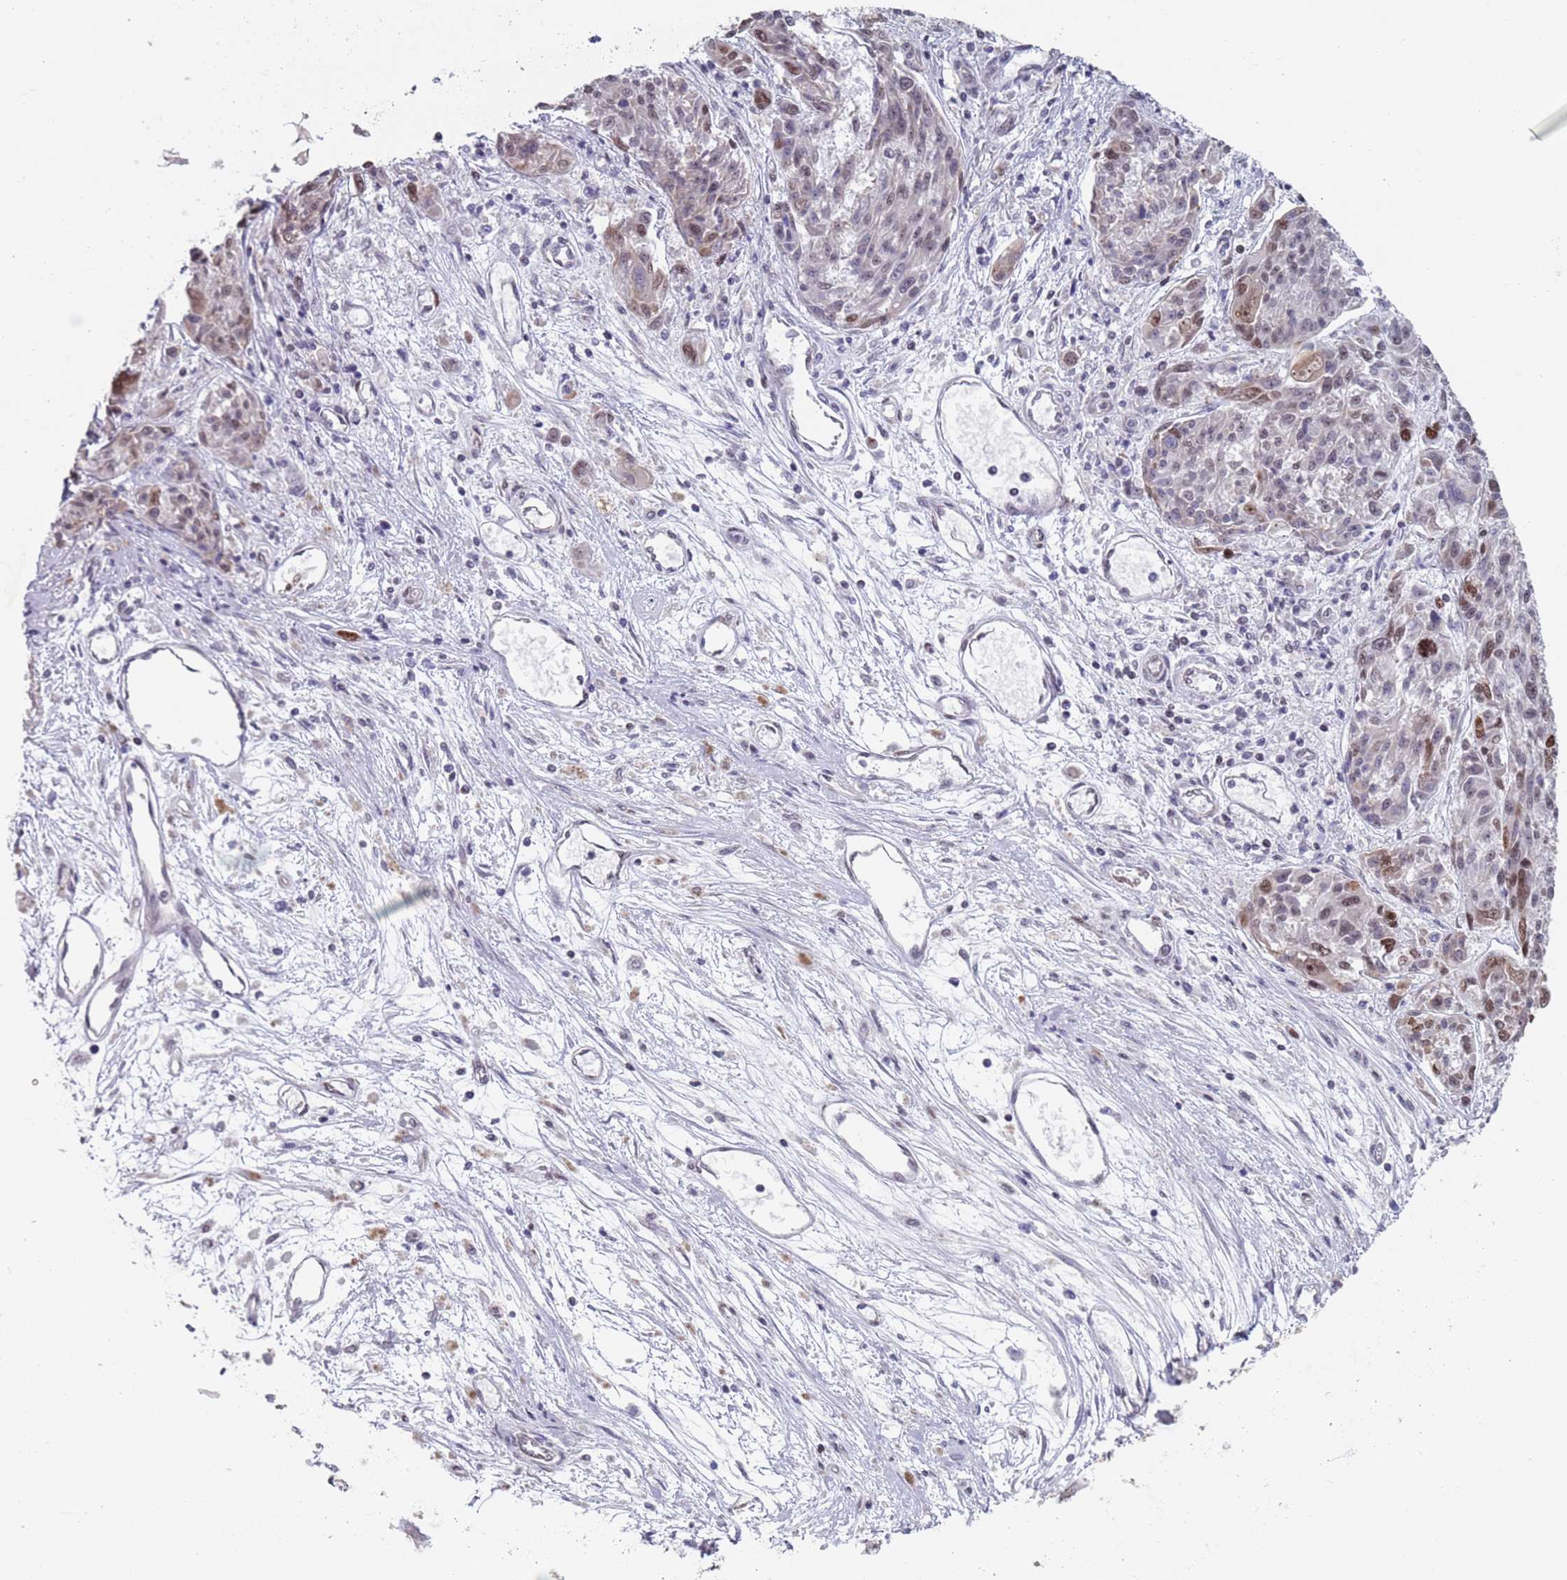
{"staining": {"intensity": "weak", "quantity": "<25%", "location": "nuclear"}, "tissue": "melanoma", "cell_type": "Tumor cells", "image_type": "cancer", "snomed": [{"axis": "morphology", "description": "Malignant melanoma, NOS"}, {"axis": "topography", "description": "Skin"}], "caption": "A micrograph of human melanoma is negative for staining in tumor cells.", "gene": "MFSD12", "patient": {"sex": "male", "age": 53}}